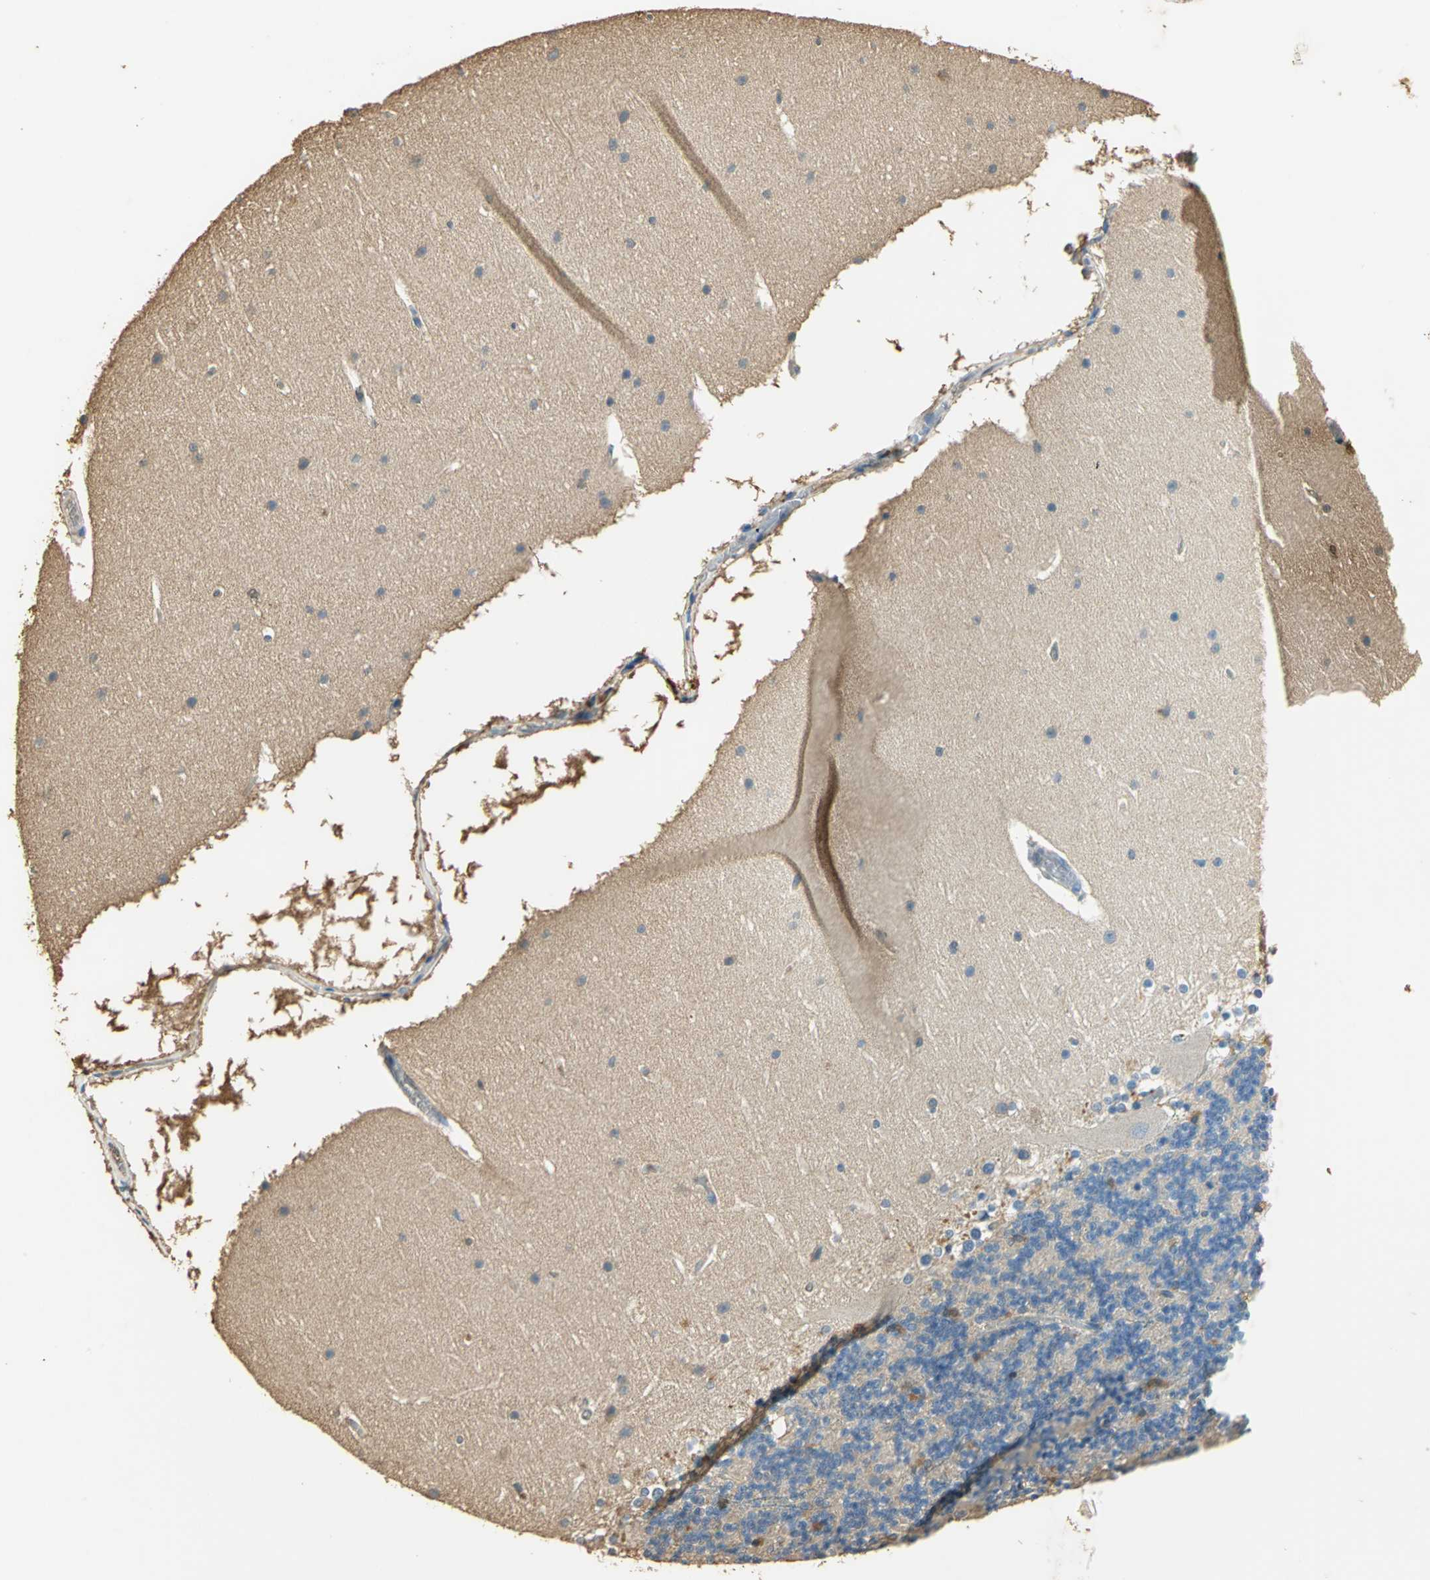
{"staining": {"intensity": "negative", "quantity": "none", "location": "none"}, "tissue": "cerebellum", "cell_type": "Cells in granular layer", "image_type": "normal", "snomed": [{"axis": "morphology", "description": "Normal tissue, NOS"}, {"axis": "topography", "description": "Cerebellum"}], "caption": "Immunohistochemistry (IHC) photomicrograph of normal cerebellum: cerebellum stained with DAB (3,3'-diaminobenzidine) reveals no significant protein positivity in cells in granular layer. Nuclei are stained in blue.", "gene": "GAPDH", "patient": {"sex": "female", "age": 19}}